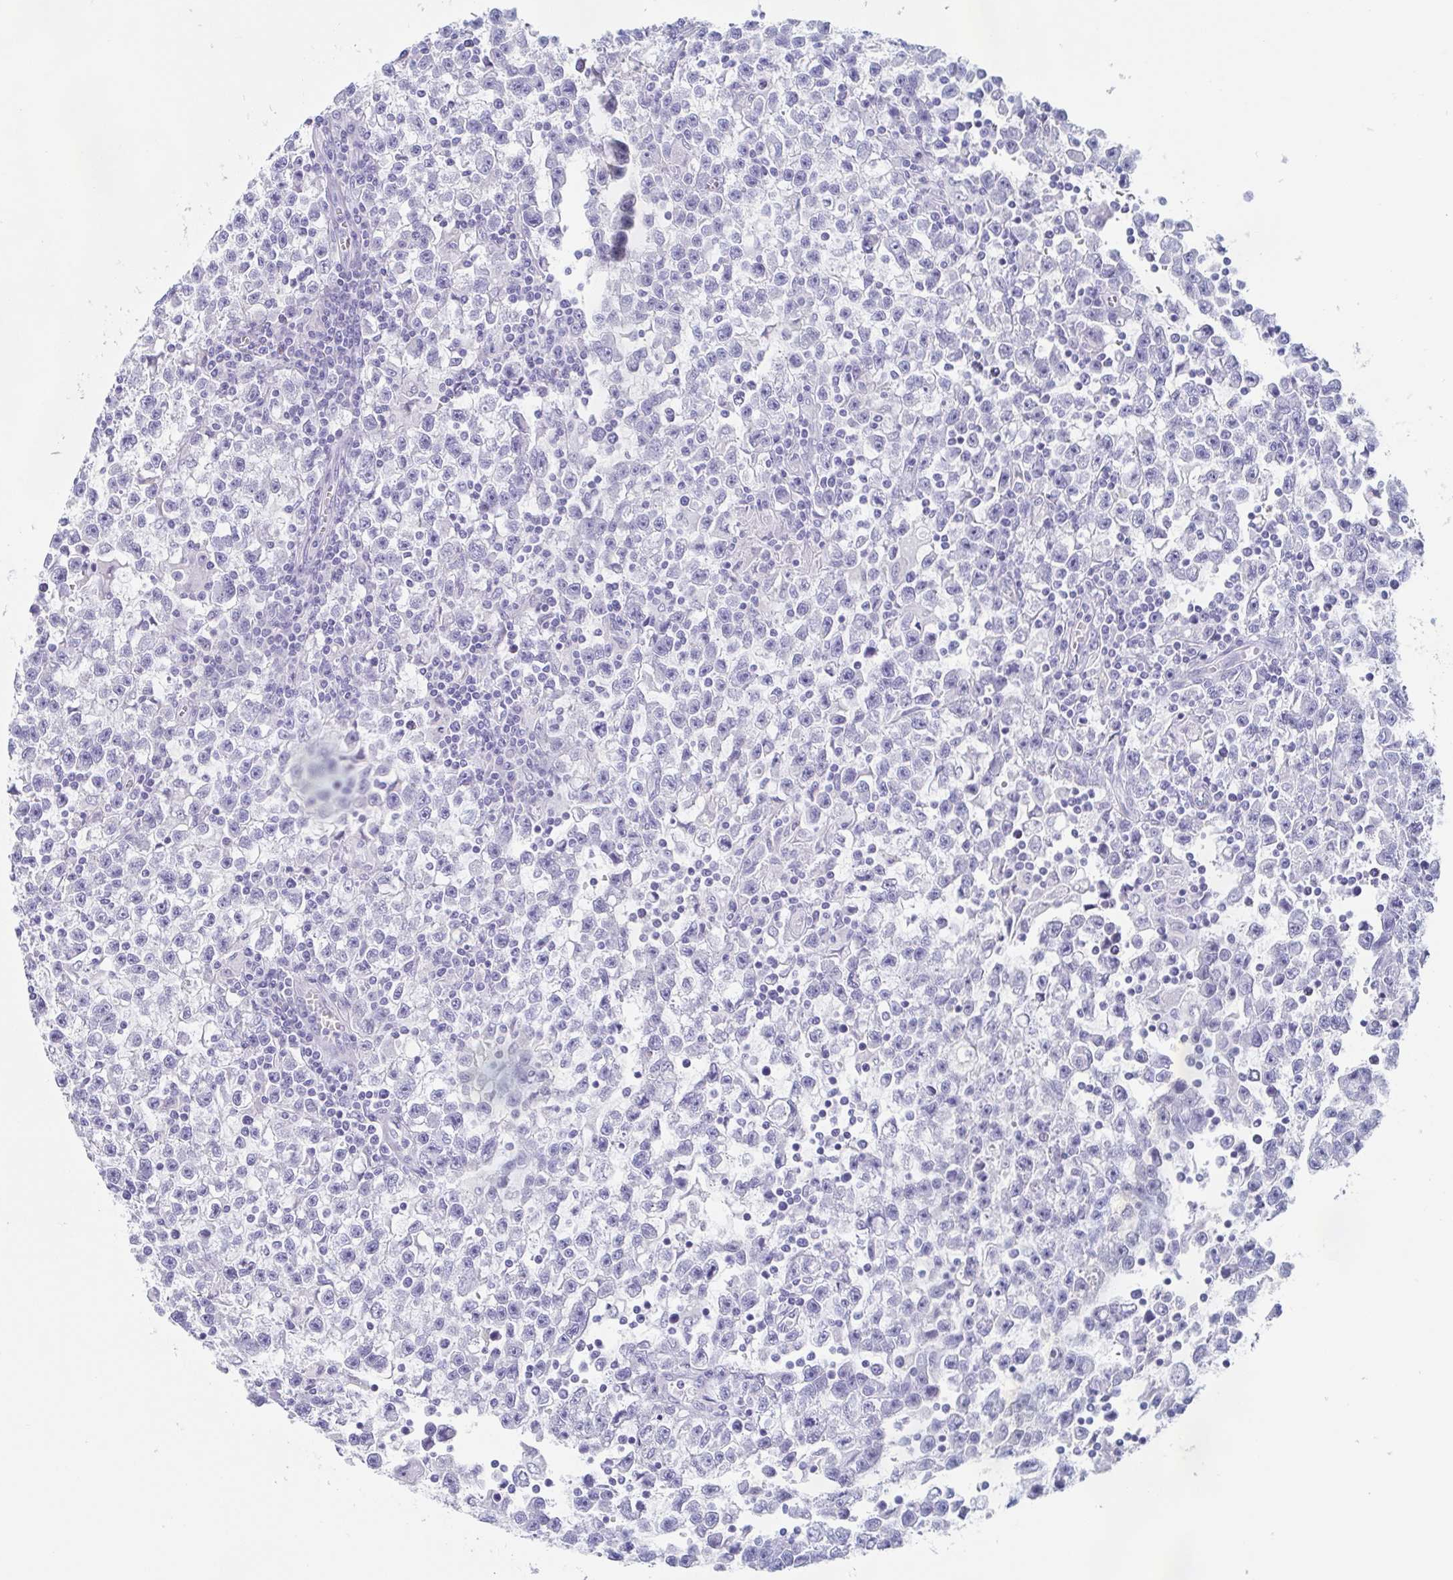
{"staining": {"intensity": "negative", "quantity": "none", "location": "none"}, "tissue": "testis cancer", "cell_type": "Tumor cells", "image_type": "cancer", "snomed": [{"axis": "morphology", "description": "Seminoma, NOS"}, {"axis": "topography", "description": "Testis"}], "caption": "The micrograph shows no significant staining in tumor cells of seminoma (testis). Nuclei are stained in blue.", "gene": "TAGLN3", "patient": {"sex": "male", "age": 31}}